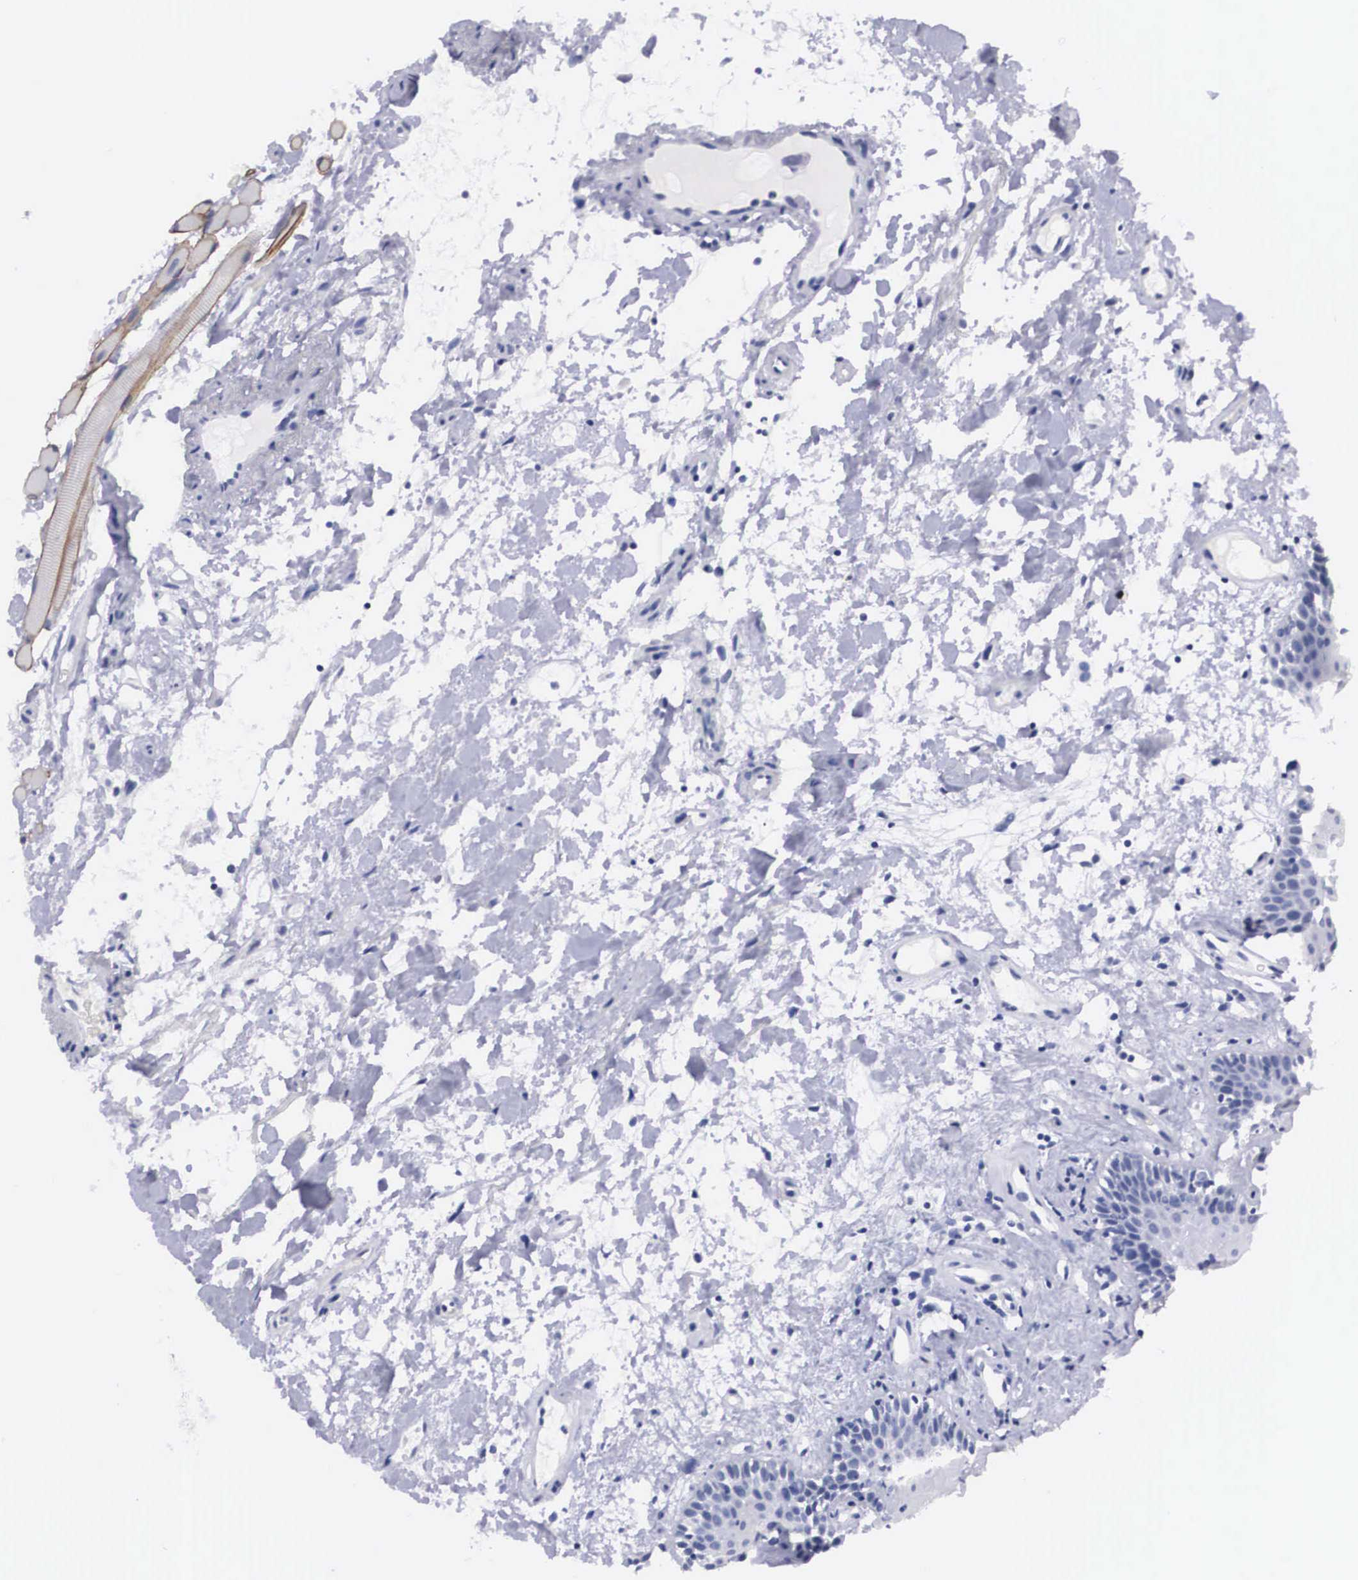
{"staining": {"intensity": "negative", "quantity": "none", "location": "none"}, "tissue": "oral mucosa", "cell_type": "Squamous epithelial cells", "image_type": "normal", "snomed": [{"axis": "morphology", "description": "Normal tissue, NOS"}, {"axis": "topography", "description": "Oral tissue"}], "caption": "DAB (3,3'-diaminobenzidine) immunohistochemical staining of normal oral mucosa exhibits no significant expression in squamous epithelial cells. (Stains: DAB (3,3'-diaminobenzidine) IHC with hematoxylin counter stain, Microscopy: brightfield microscopy at high magnification).", "gene": "C22orf31", "patient": {"sex": "female", "age": 79}}